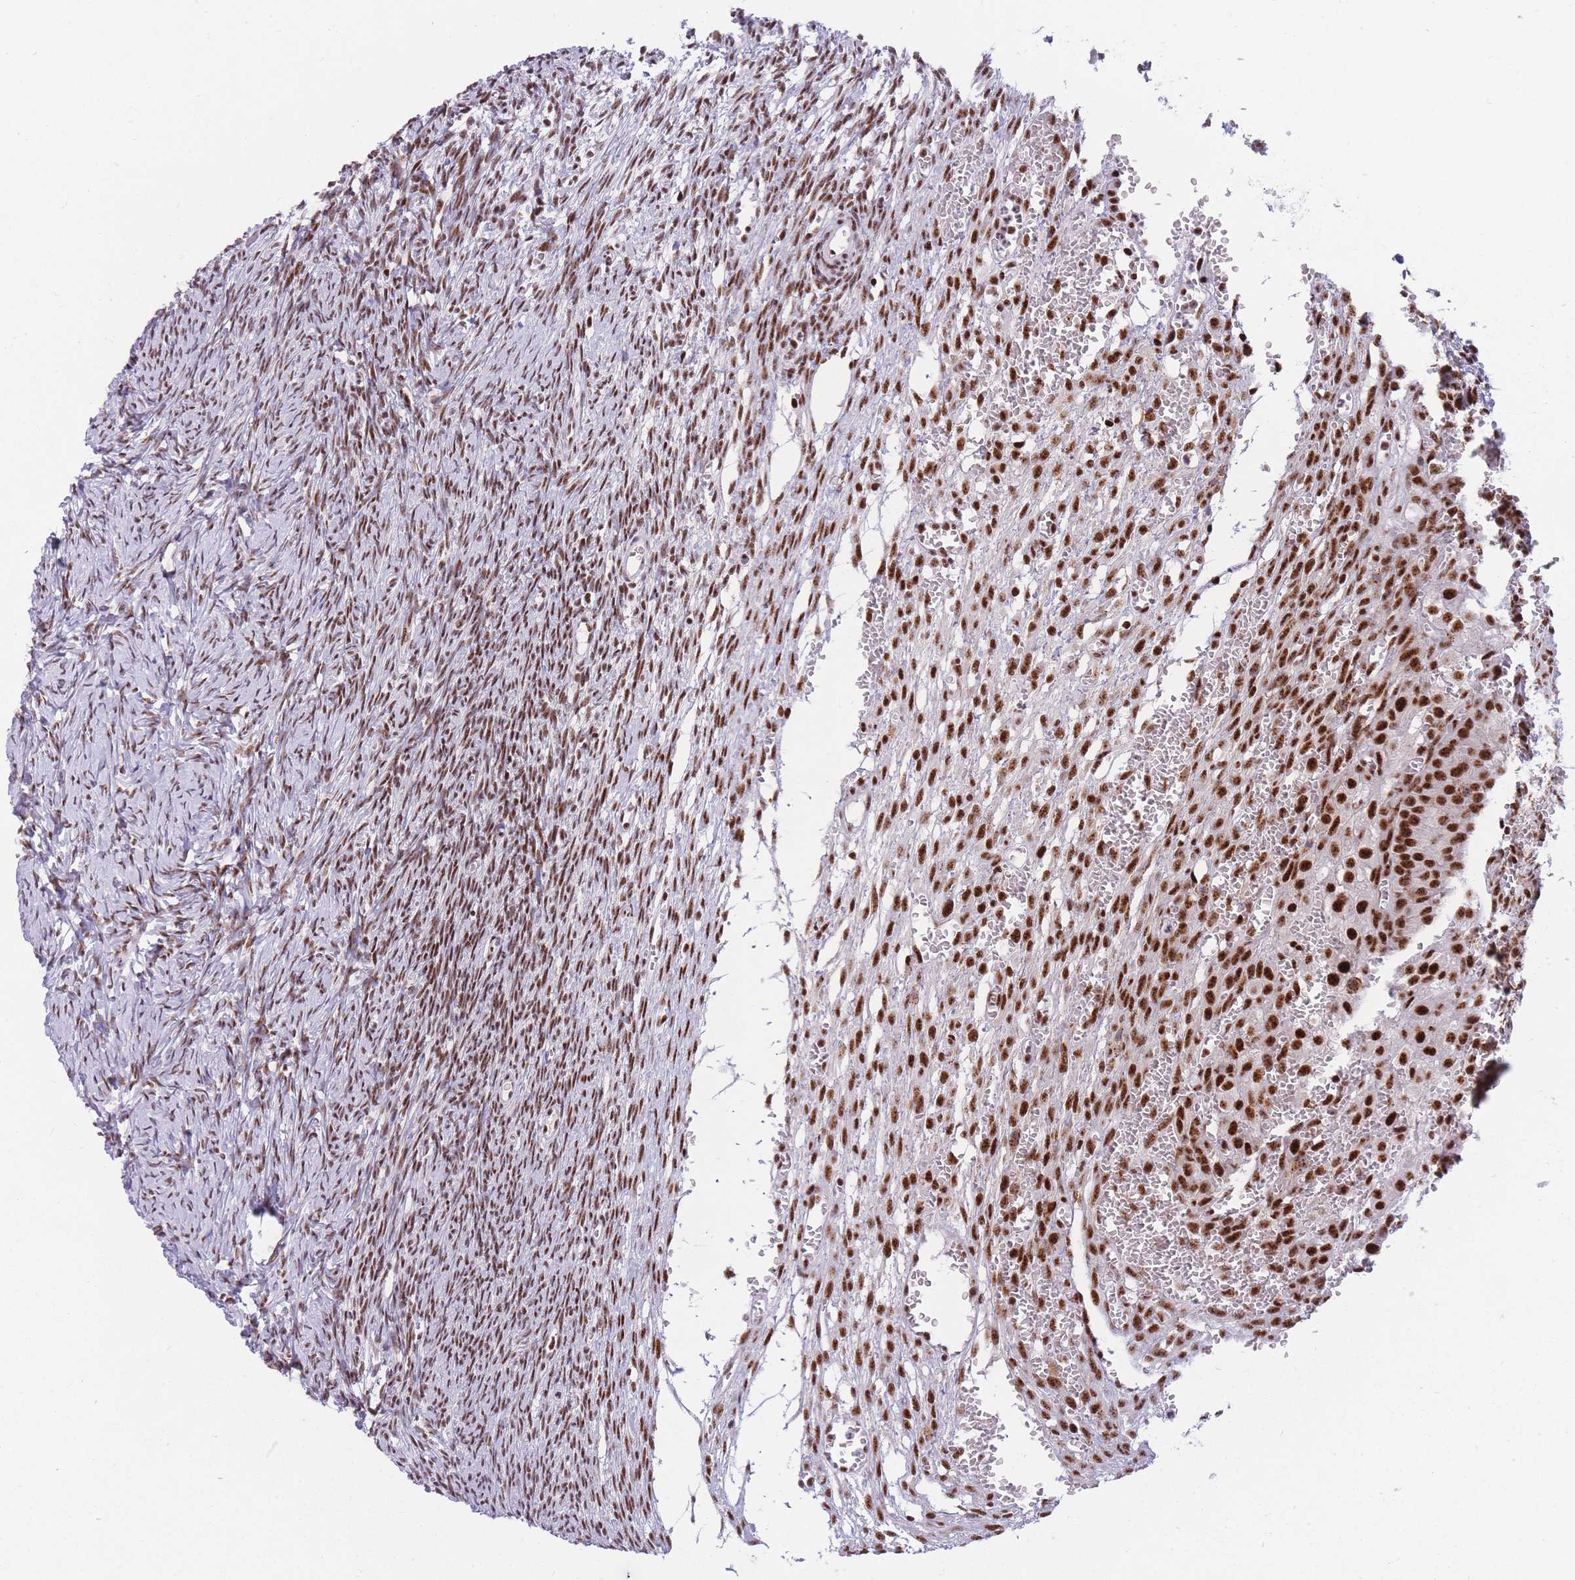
{"staining": {"intensity": "strong", "quantity": "25%-75%", "location": "nuclear"}, "tissue": "ovary", "cell_type": "Ovarian stroma cells", "image_type": "normal", "snomed": [{"axis": "morphology", "description": "Normal tissue, NOS"}, {"axis": "topography", "description": "Ovary"}], "caption": "Ovary stained for a protein reveals strong nuclear positivity in ovarian stroma cells. The staining was performed using DAB (3,3'-diaminobenzidine) to visualize the protein expression in brown, while the nuclei were stained in blue with hematoxylin (Magnification: 20x).", "gene": "TMEM35B", "patient": {"sex": "female", "age": 39}}